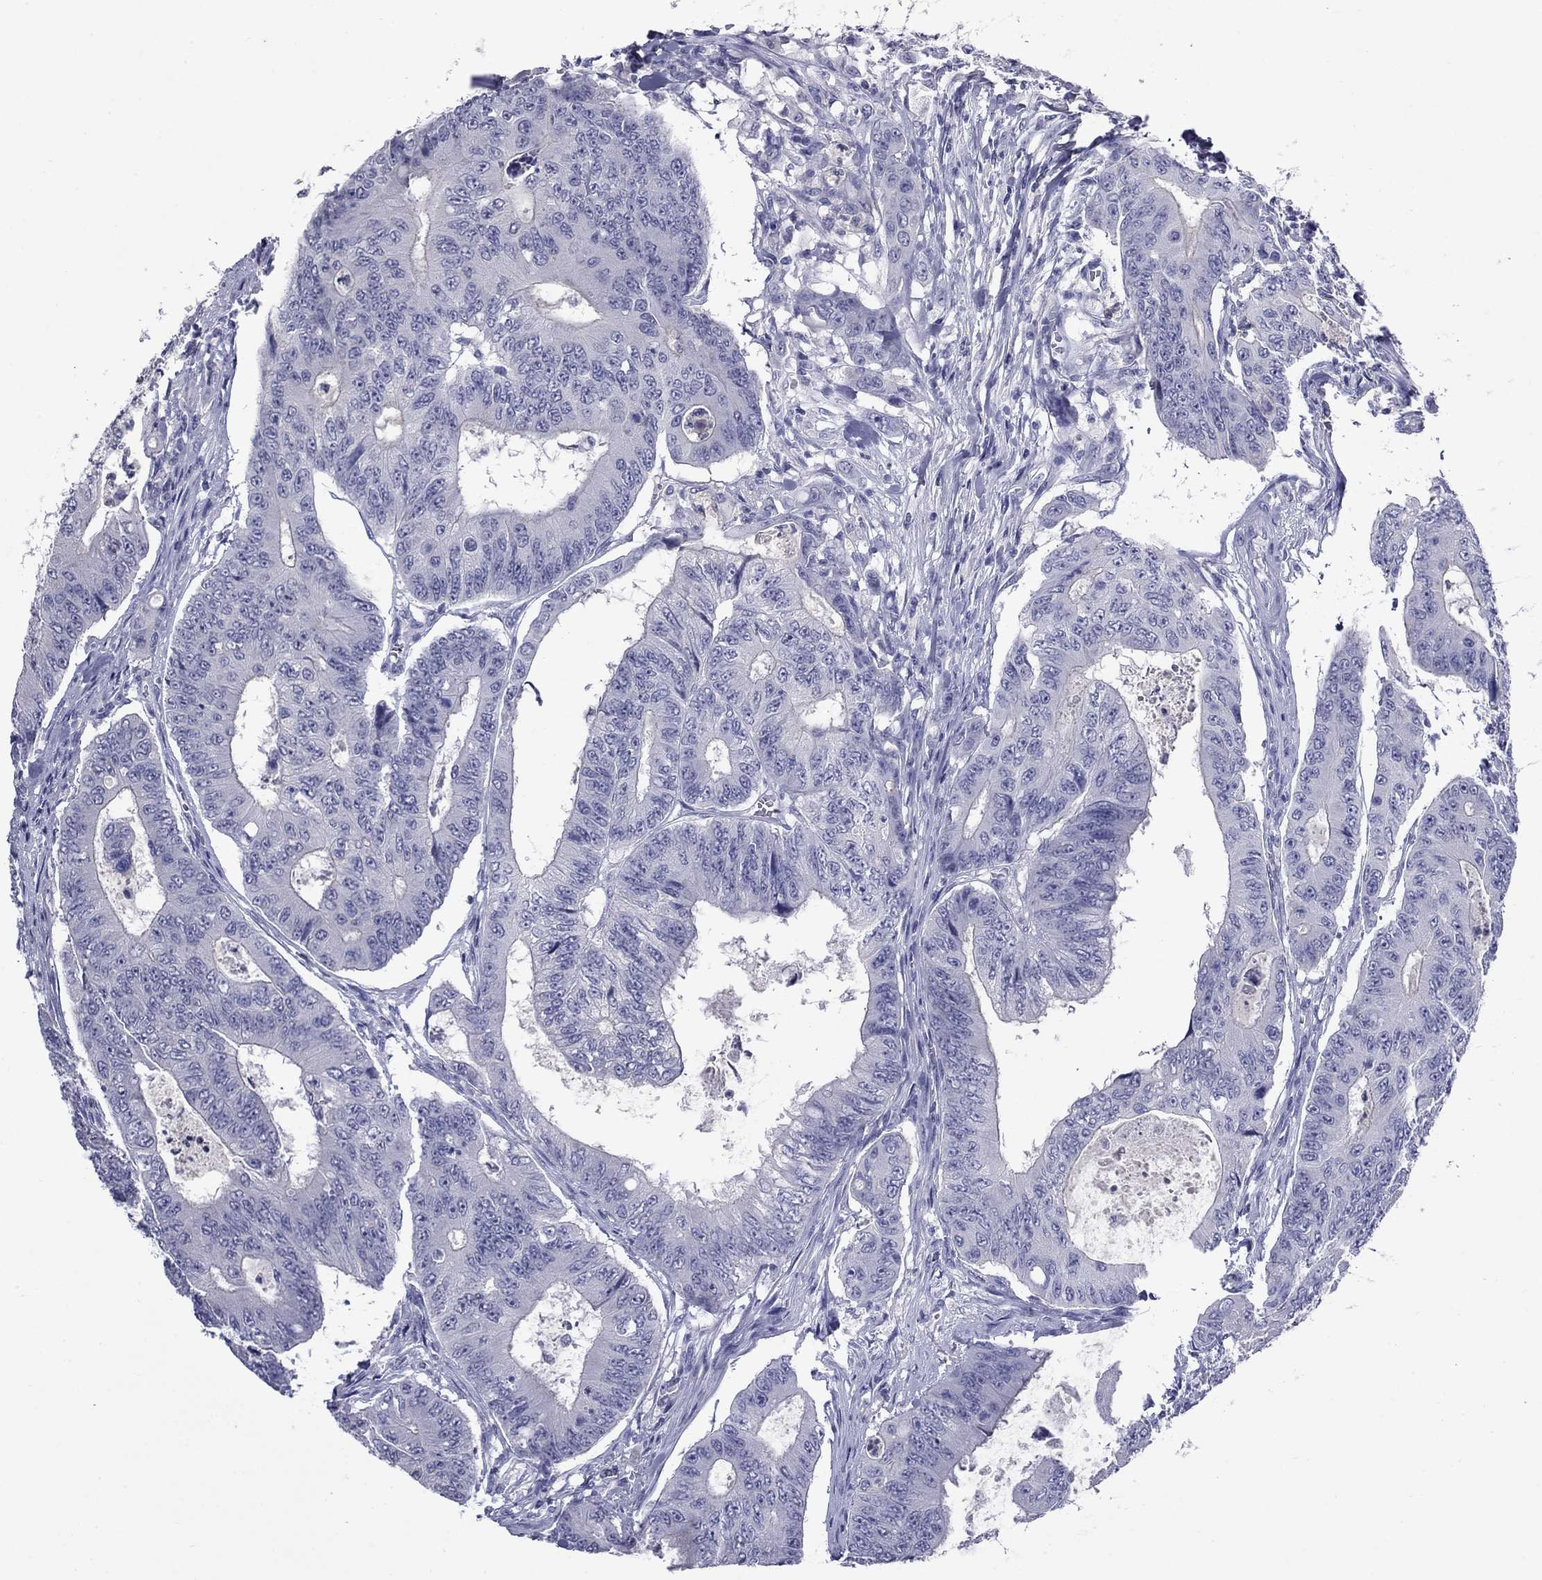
{"staining": {"intensity": "negative", "quantity": "none", "location": "none"}, "tissue": "colorectal cancer", "cell_type": "Tumor cells", "image_type": "cancer", "snomed": [{"axis": "morphology", "description": "Adenocarcinoma, NOS"}, {"axis": "topography", "description": "Colon"}], "caption": "DAB (3,3'-diaminobenzidine) immunohistochemical staining of colorectal cancer (adenocarcinoma) exhibits no significant staining in tumor cells. Nuclei are stained in blue.", "gene": "CFAP119", "patient": {"sex": "female", "age": 48}}